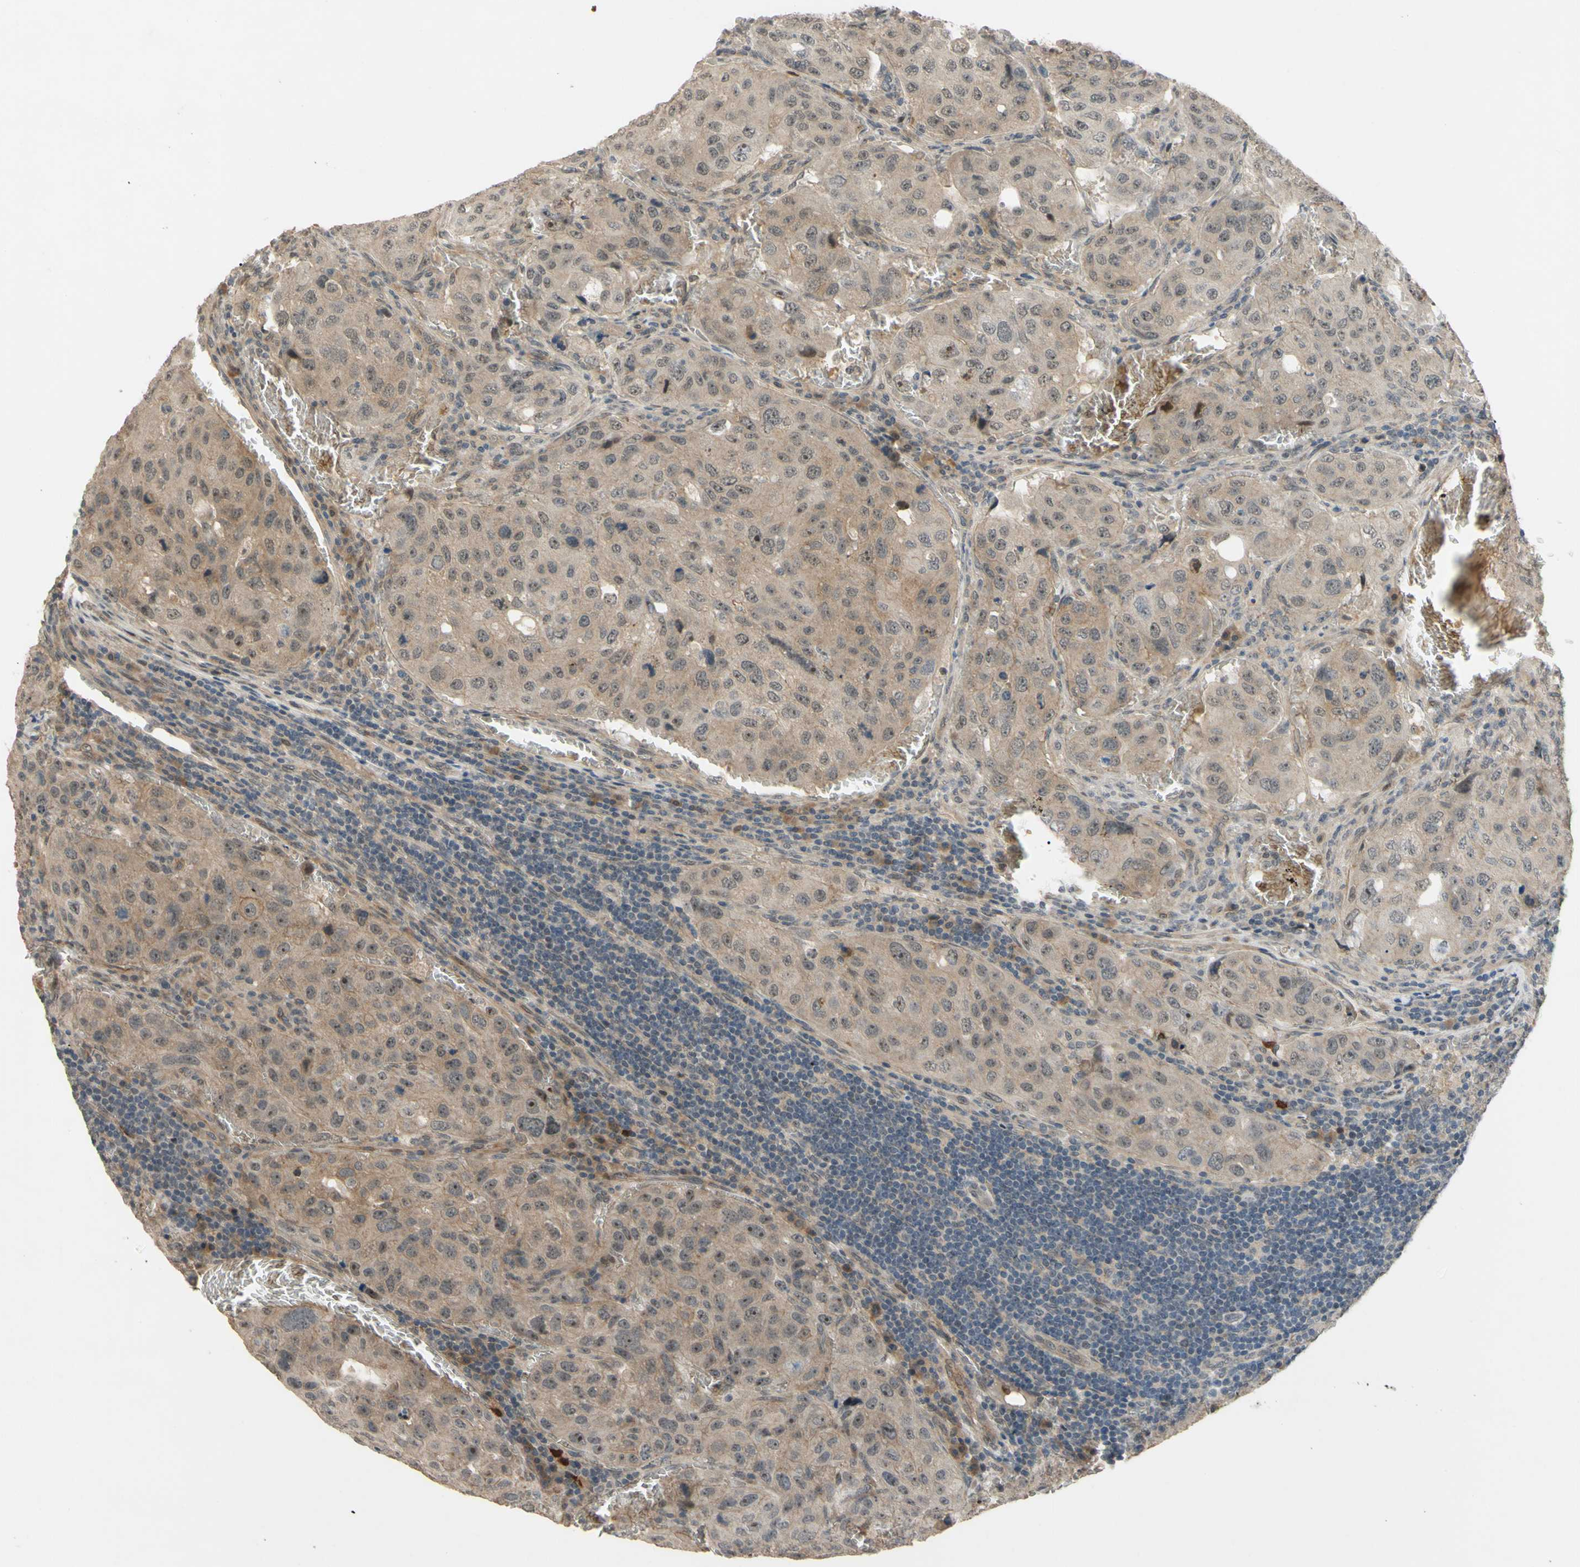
{"staining": {"intensity": "weak", "quantity": ">75%", "location": "cytoplasmic/membranous"}, "tissue": "urothelial cancer", "cell_type": "Tumor cells", "image_type": "cancer", "snomed": [{"axis": "morphology", "description": "Urothelial carcinoma, High grade"}, {"axis": "topography", "description": "Lymph node"}, {"axis": "topography", "description": "Urinary bladder"}], "caption": "High-grade urothelial carcinoma stained with a protein marker reveals weak staining in tumor cells.", "gene": "ALK", "patient": {"sex": "male", "age": 51}}